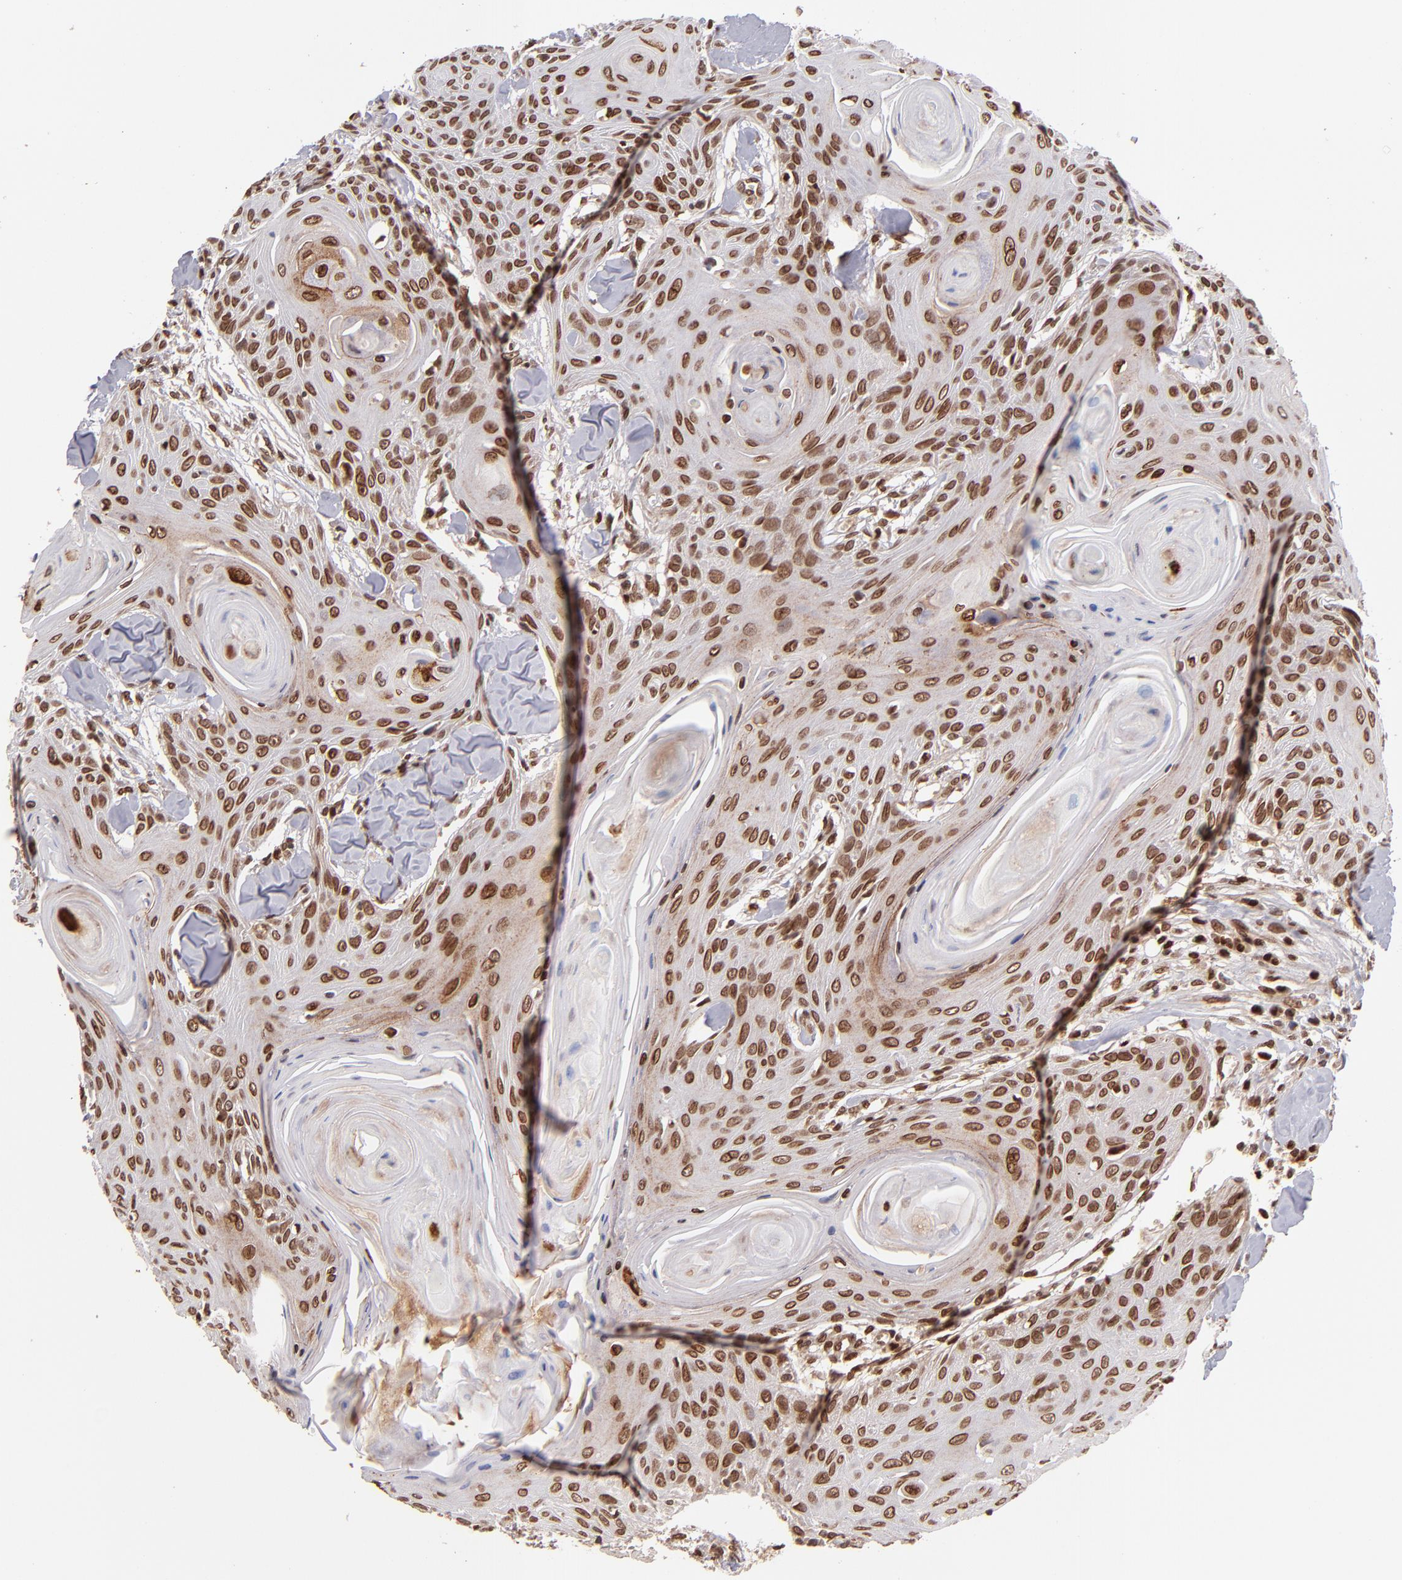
{"staining": {"intensity": "moderate", "quantity": ">75%", "location": "cytoplasmic/membranous,nuclear"}, "tissue": "head and neck cancer", "cell_type": "Tumor cells", "image_type": "cancer", "snomed": [{"axis": "morphology", "description": "Squamous cell carcinoma, NOS"}, {"axis": "morphology", "description": "Squamous cell carcinoma, metastatic, NOS"}, {"axis": "topography", "description": "Lymph node"}, {"axis": "topography", "description": "Salivary gland"}, {"axis": "topography", "description": "Head-Neck"}], "caption": "A high-resolution image shows IHC staining of head and neck cancer, which displays moderate cytoplasmic/membranous and nuclear expression in about >75% of tumor cells.", "gene": "TOP1MT", "patient": {"sex": "female", "age": 74}}